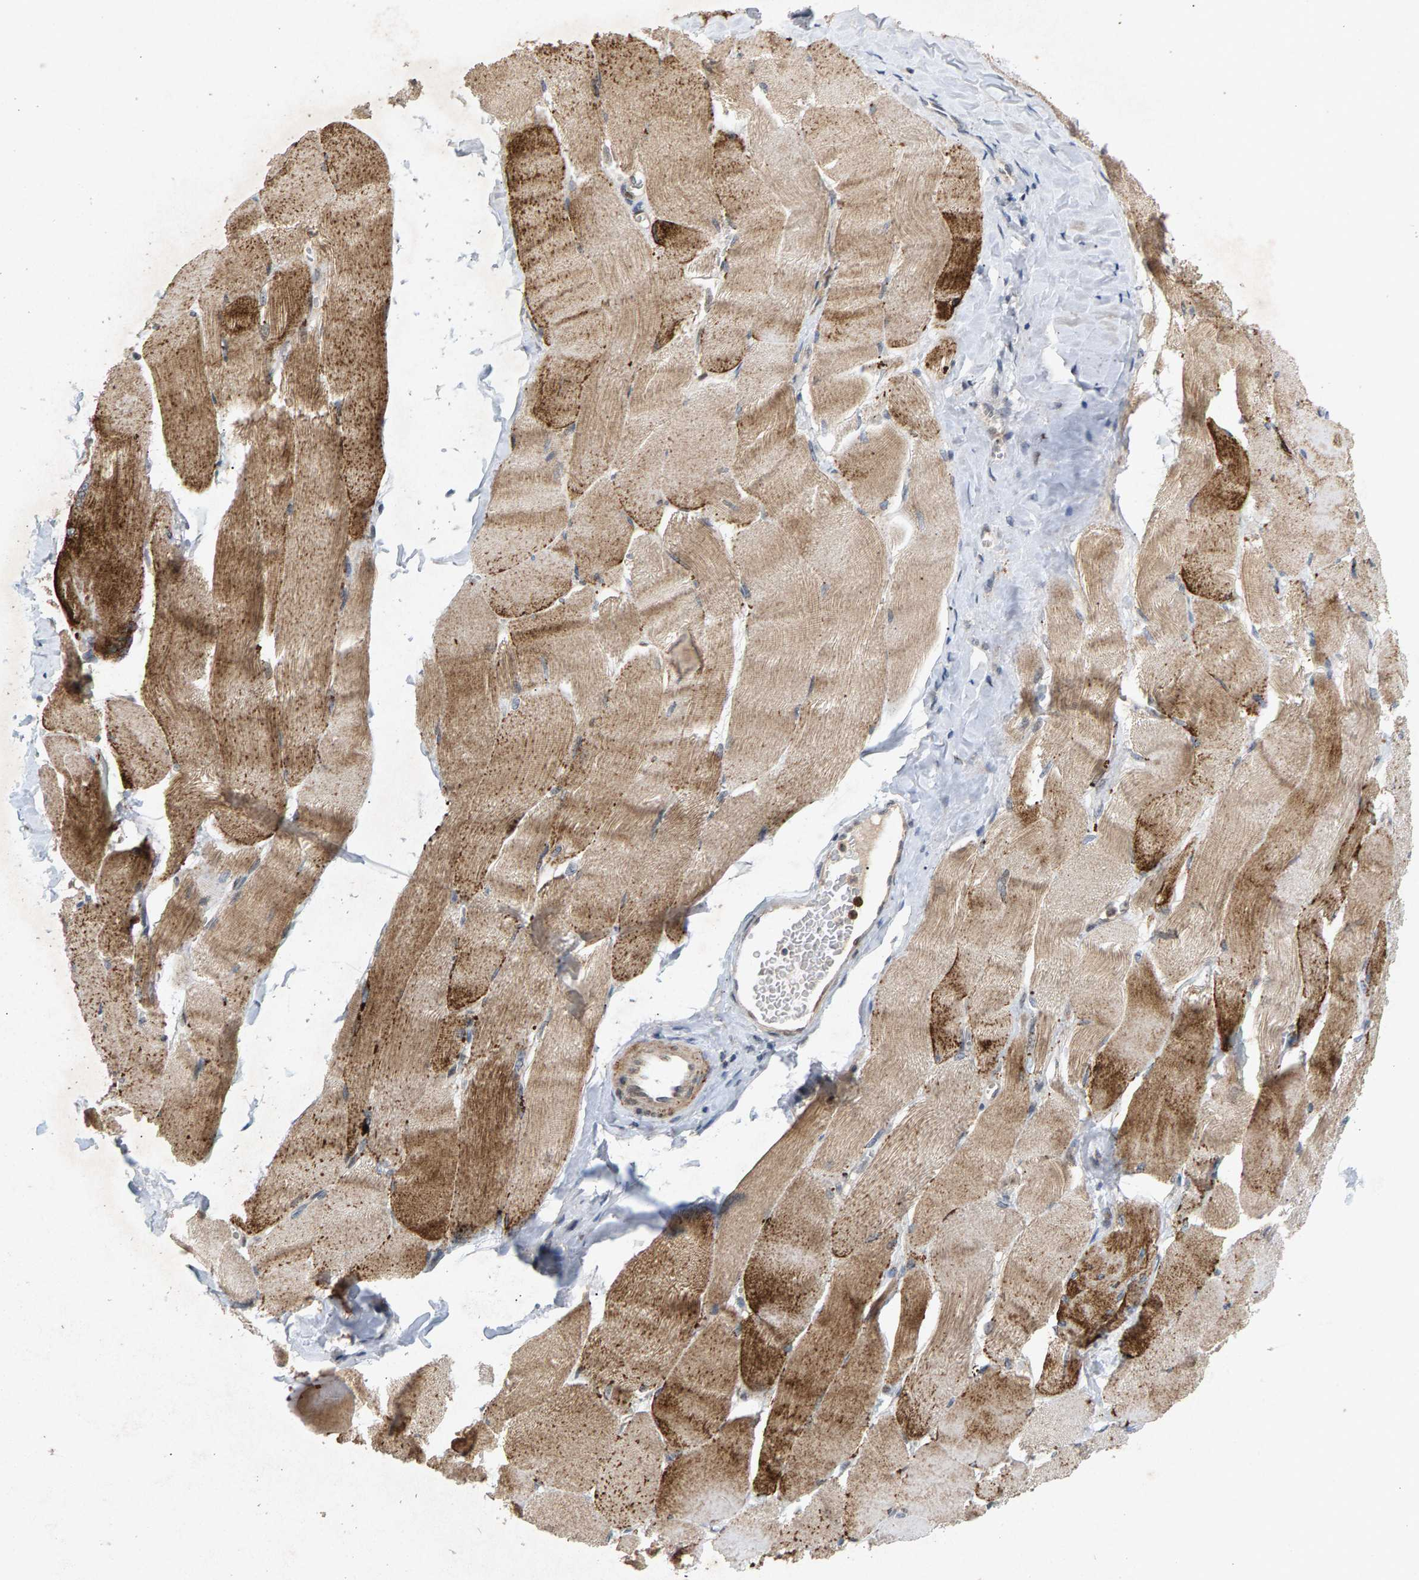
{"staining": {"intensity": "moderate", "quantity": ">75%", "location": "cytoplasmic/membranous"}, "tissue": "skeletal muscle", "cell_type": "Myocytes", "image_type": "normal", "snomed": [{"axis": "morphology", "description": "Normal tissue, NOS"}, {"axis": "morphology", "description": "Squamous cell carcinoma, NOS"}, {"axis": "topography", "description": "Skeletal muscle"}], "caption": "Immunohistochemistry (IHC) micrograph of benign human skeletal muscle stained for a protein (brown), which exhibits medium levels of moderate cytoplasmic/membranous expression in approximately >75% of myocytes.", "gene": "ZPR1", "patient": {"sex": "male", "age": 51}}